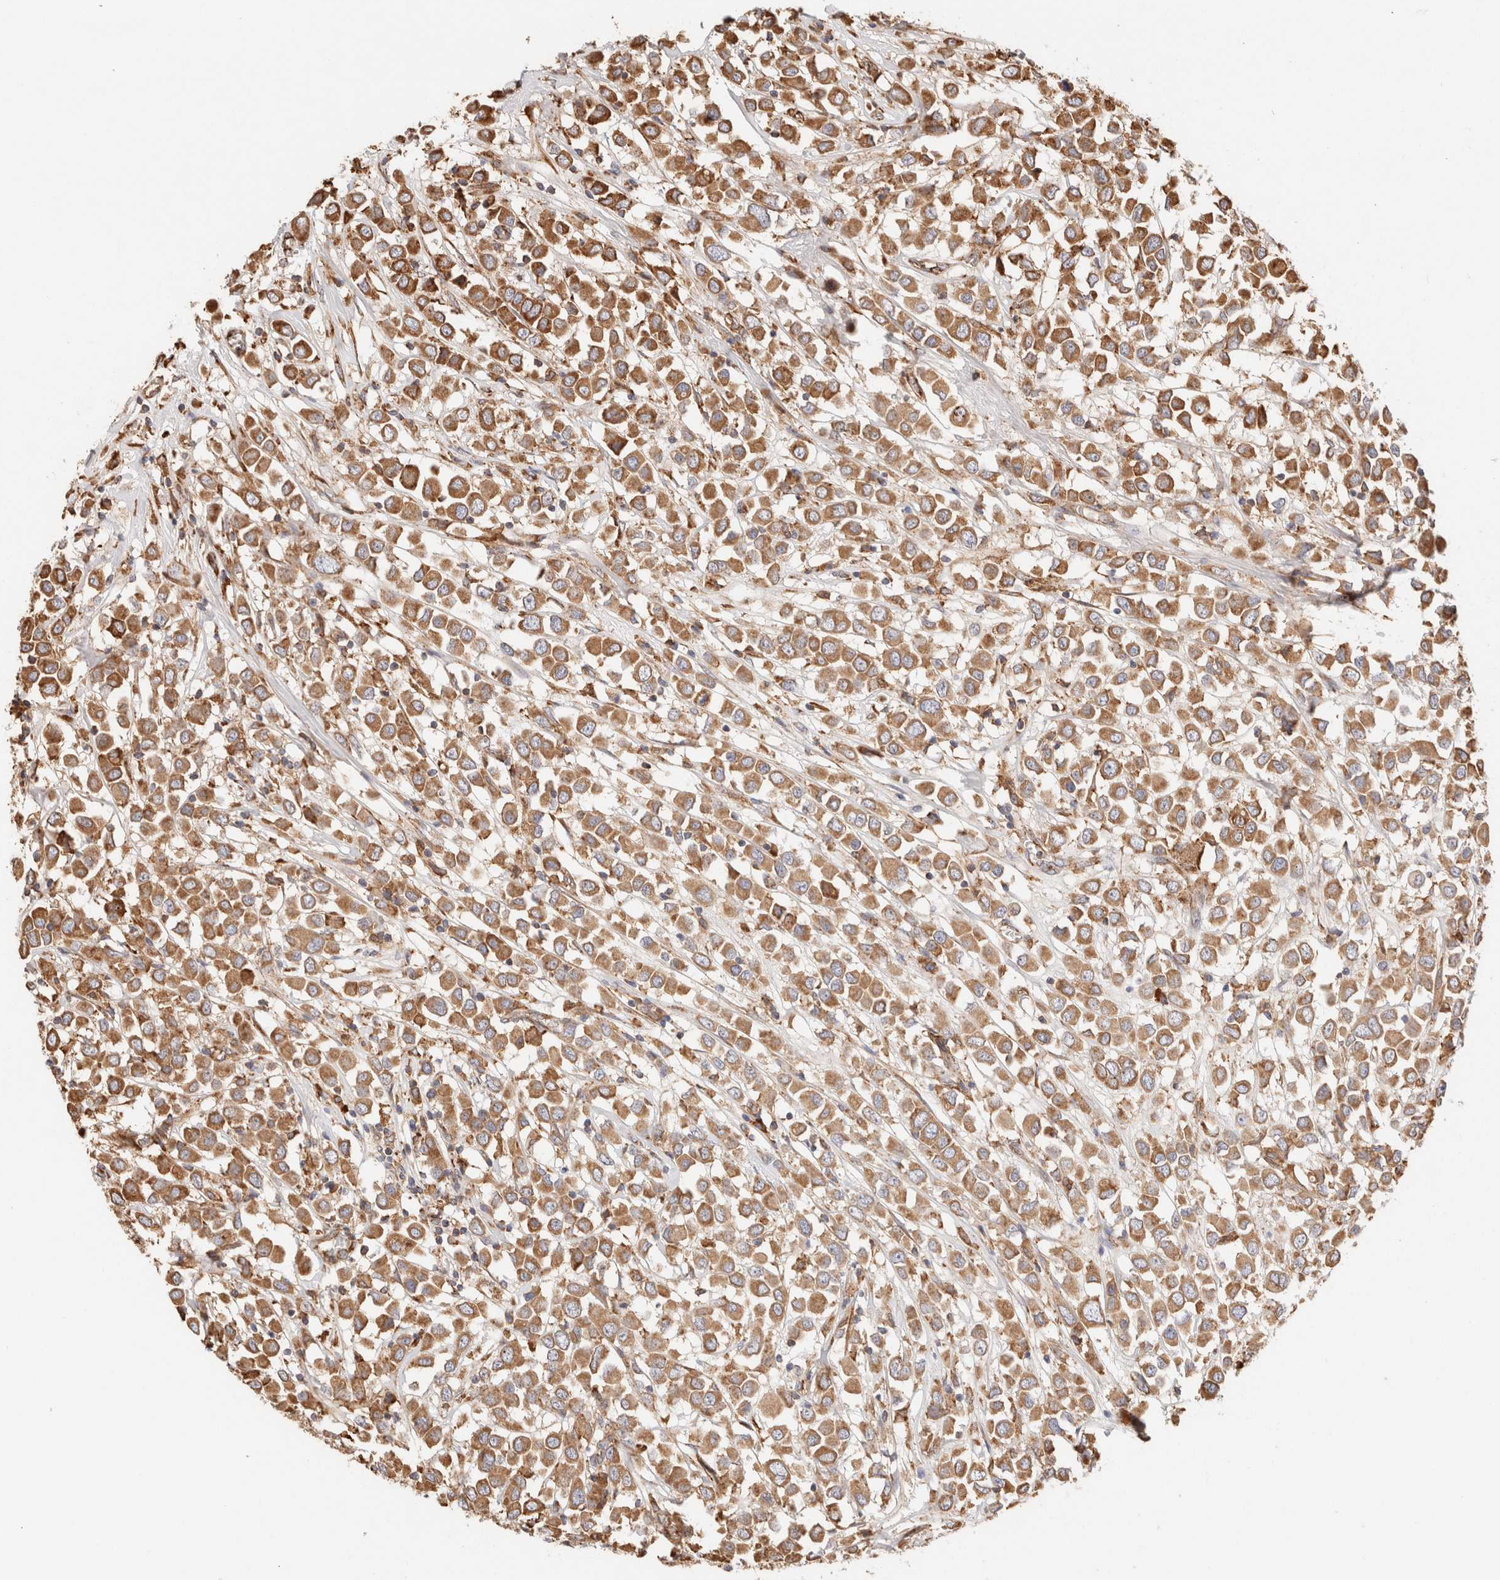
{"staining": {"intensity": "moderate", "quantity": ">75%", "location": "cytoplasmic/membranous"}, "tissue": "breast cancer", "cell_type": "Tumor cells", "image_type": "cancer", "snomed": [{"axis": "morphology", "description": "Duct carcinoma"}, {"axis": "topography", "description": "Breast"}], "caption": "Immunohistochemical staining of breast cancer (invasive ductal carcinoma) reveals medium levels of moderate cytoplasmic/membranous protein staining in approximately >75% of tumor cells. The staining is performed using DAB (3,3'-diaminobenzidine) brown chromogen to label protein expression. The nuclei are counter-stained blue using hematoxylin.", "gene": "FER", "patient": {"sex": "female", "age": 61}}